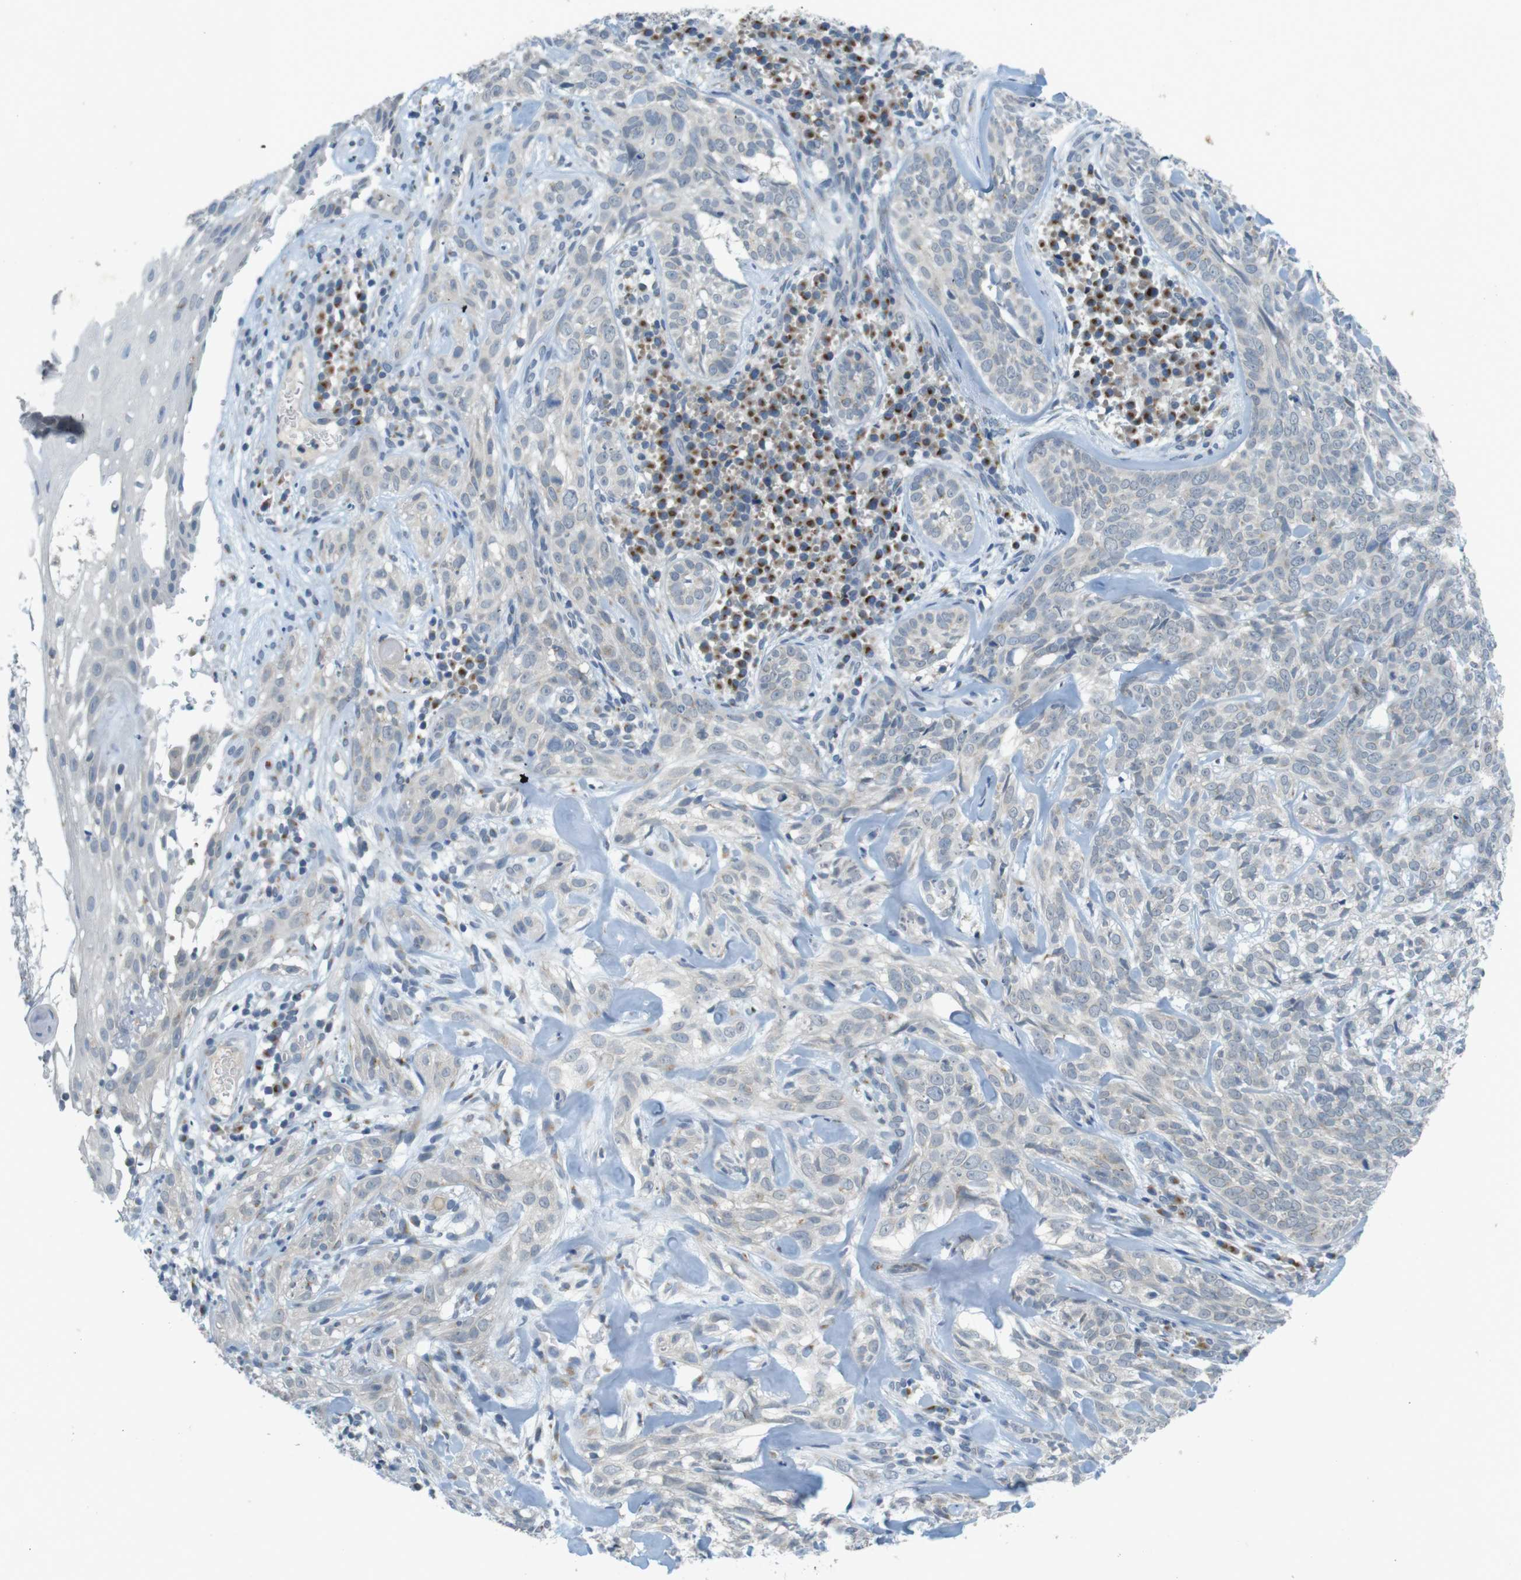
{"staining": {"intensity": "negative", "quantity": "none", "location": "none"}, "tissue": "skin cancer", "cell_type": "Tumor cells", "image_type": "cancer", "snomed": [{"axis": "morphology", "description": "Basal cell carcinoma"}, {"axis": "topography", "description": "Skin"}], "caption": "Histopathology image shows no significant protein expression in tumor cells of skin cancer. (DAB immunohistochemistry (IHC) with hematoxylin counter stain).", "gene": "YIPF3", "patient": {"sex": "male", "age": 72}}